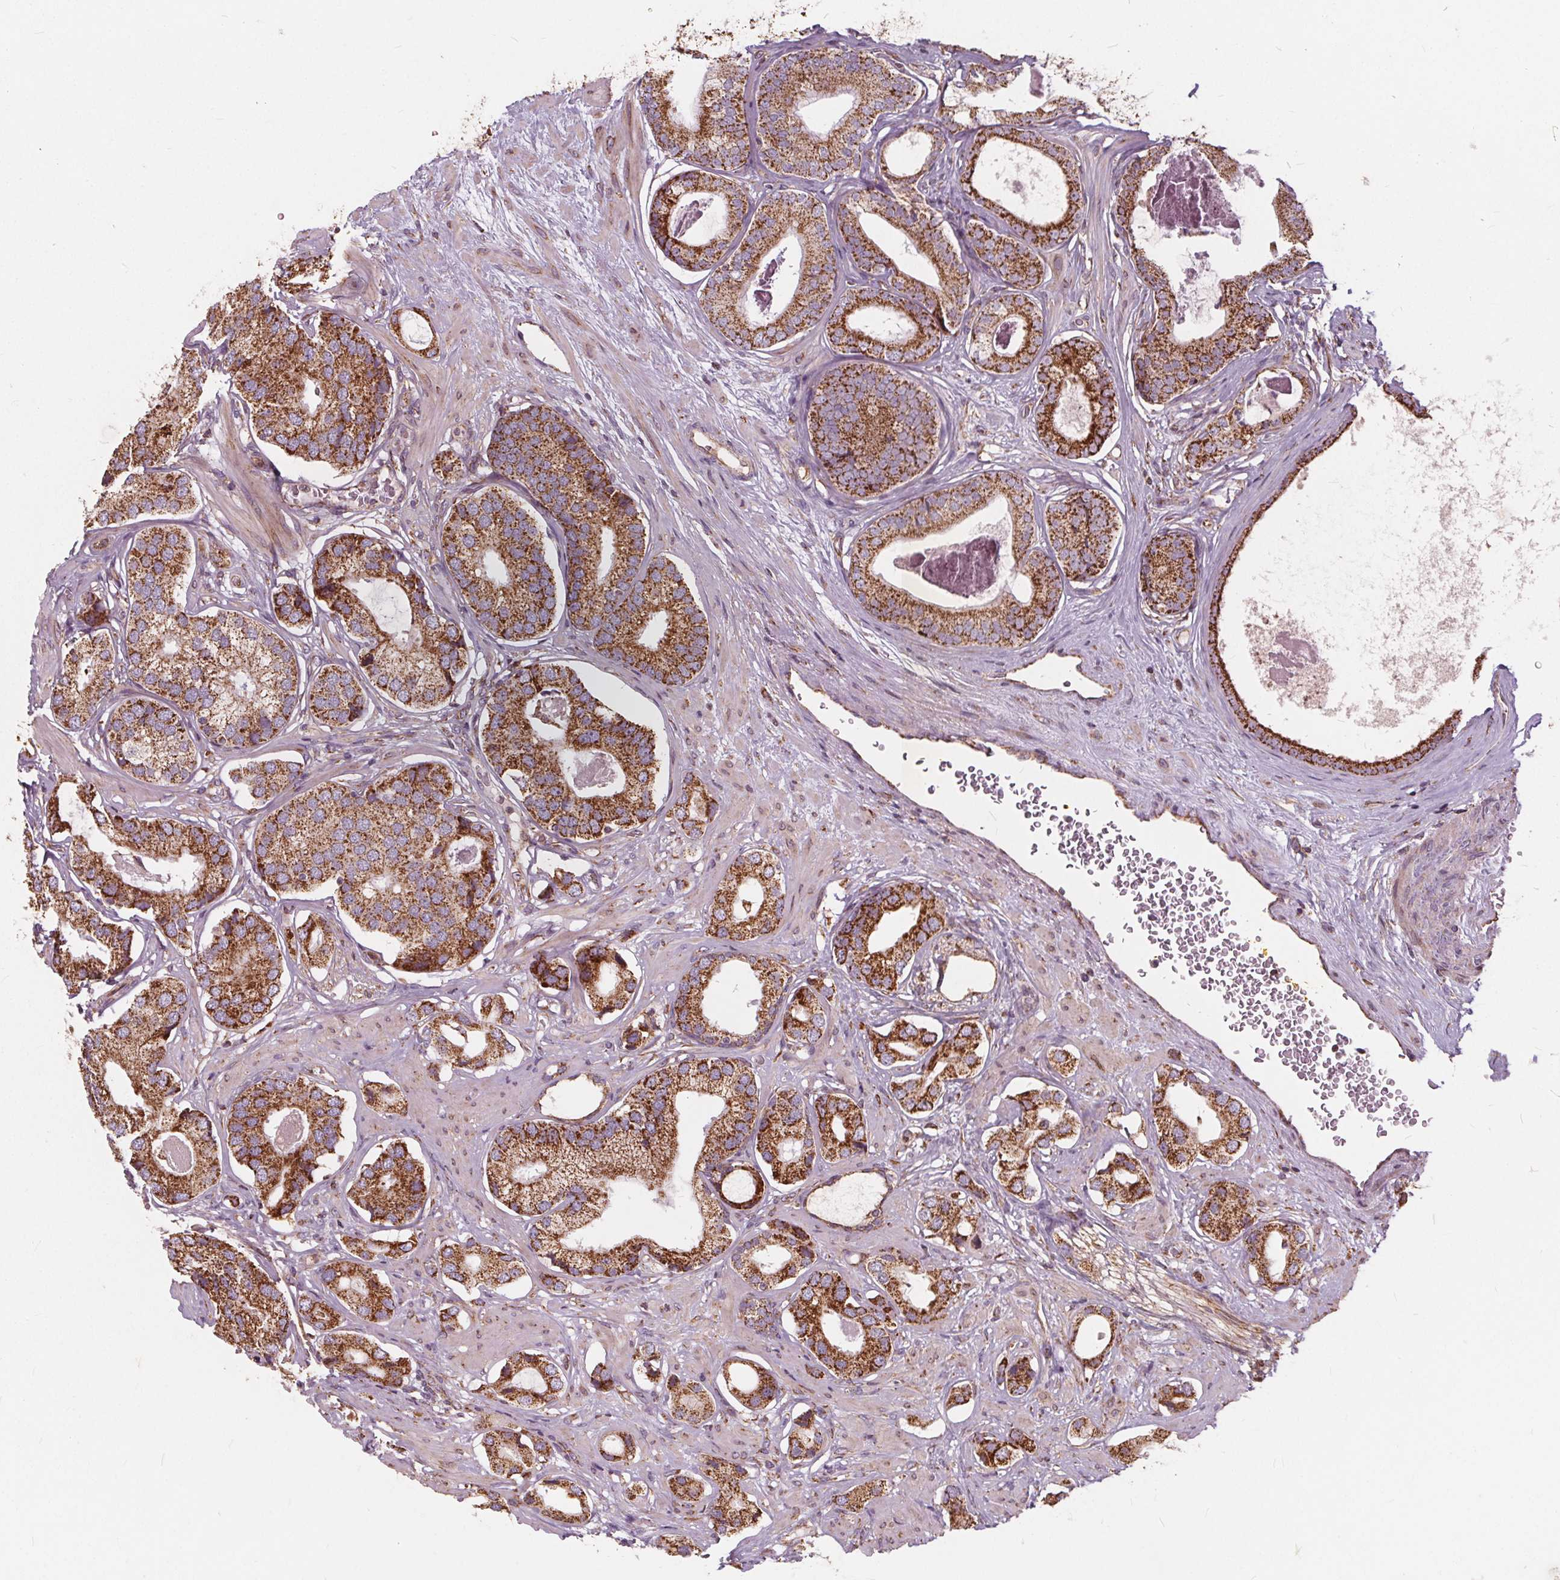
{"staining": {"intensity": "moderate", "quantity": ">75%", "location": "cytoplasmic/membranous"}, "tissue": "prostate cancer", "cell_type": "Tumor cells", "image_type": "cancer", "snomed": [{"axis": "morphology", "description": "Adenocarcinoma, Low grade"}, {"axis": "topography", "description": "Prostate"}], "caption": "Immunohistochemistry image of neoplastic tissue: prostate cancer stained using immunohistochemistry shows medium levels of moderate protein expression localized specifically in the cytoplasmic/membranous of tumor cells, appearing as a cytoplasmic/membranous brown color.", "gene": "PLSCR3", "patient": {"sex": "male", "age": 61}}